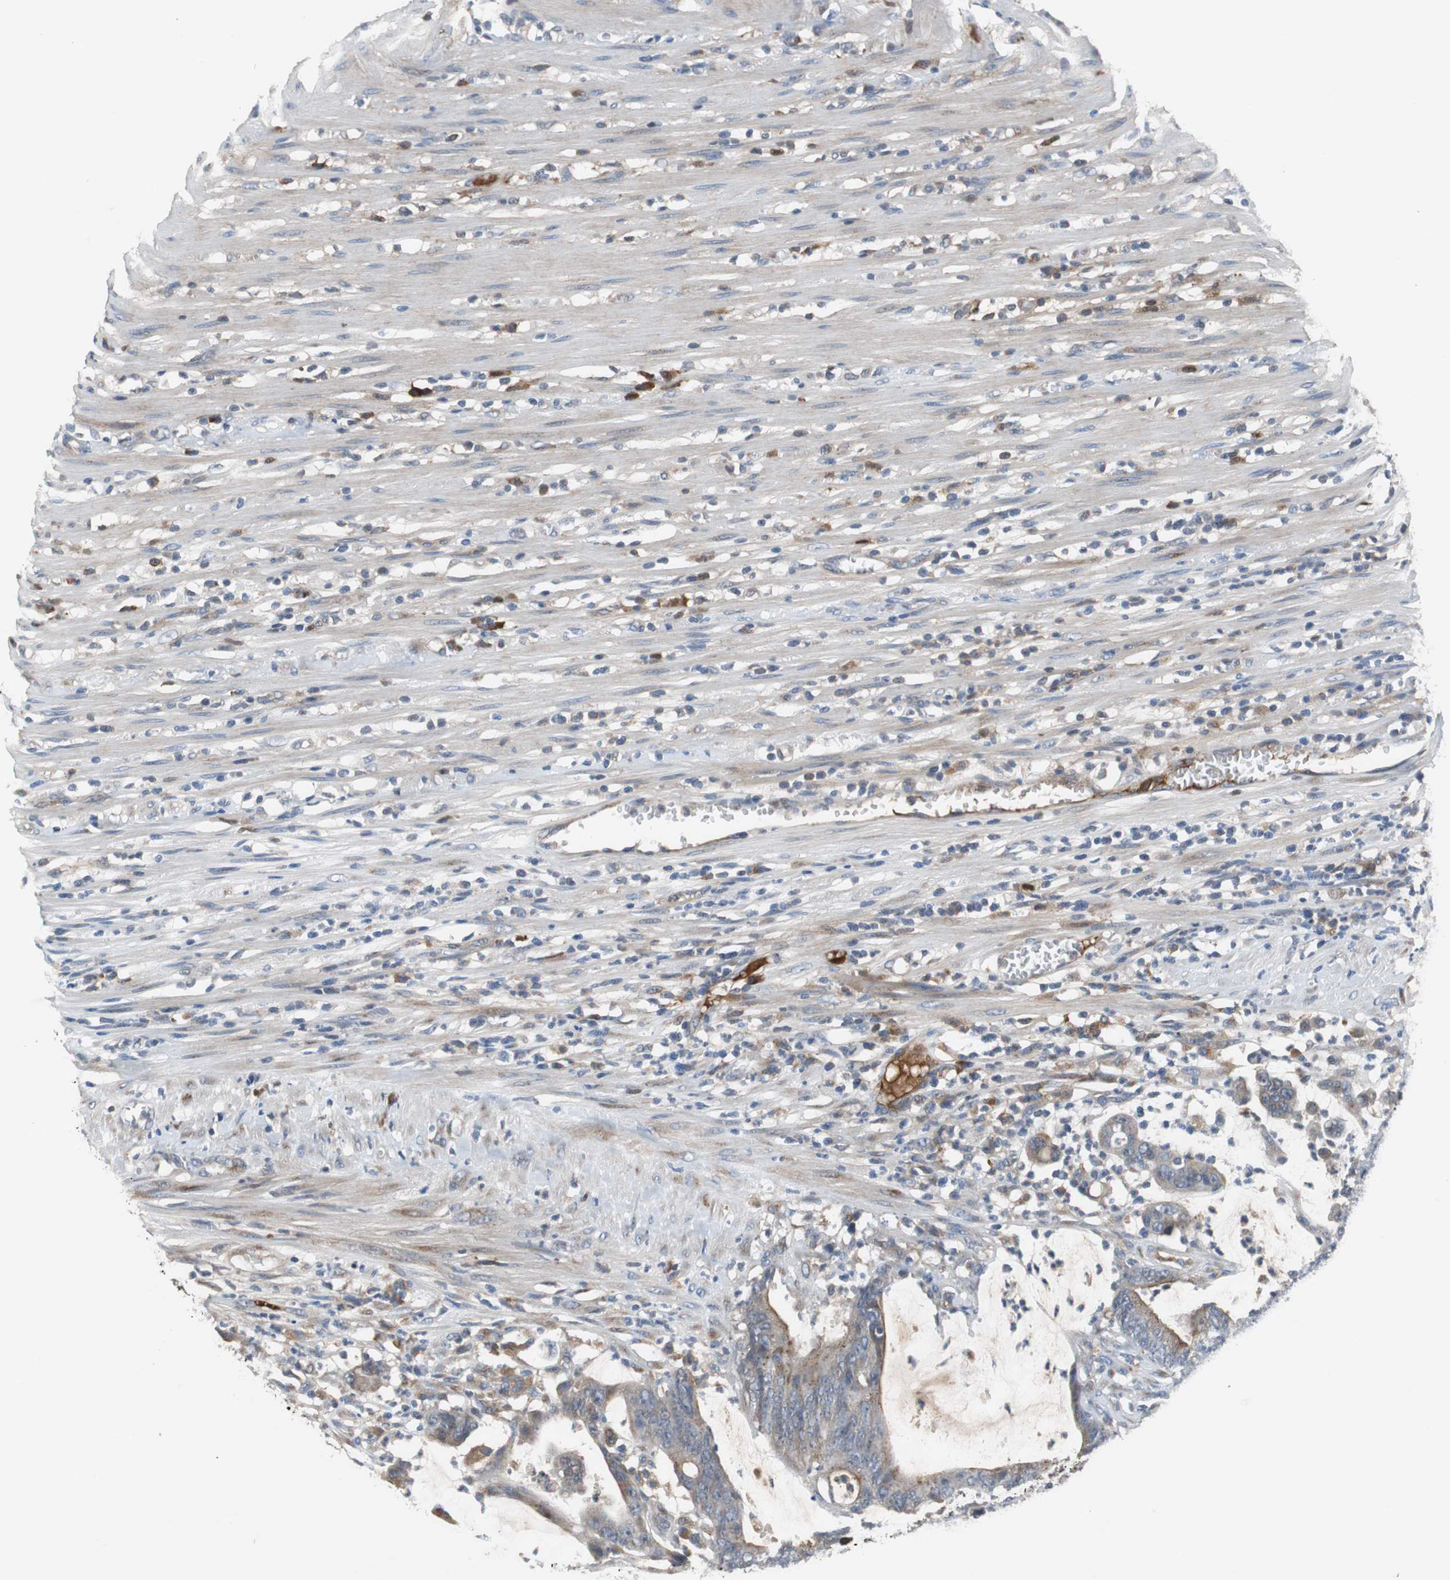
{"staining": {"intensity": "weak", "quantity": "25%-75%", "location": "cytoplasmic/membranous"}, "tissue": "colorectal cancer", "cell_type": "Tumor cells", "image_type": "cancer", "snomed": [{"axis": "morphology", "description": "Adenocarcinoma, NOS"}, {"axis": "topography", "description": "Rectum"}], "caption": "Weak cytoplasmic/membranous staining is present in approximately 25%-75% of tumor cells in adenocarcinoma (colorectal).", "gene": "SORT1", "patient": {"sex": "female", "age": 66}}